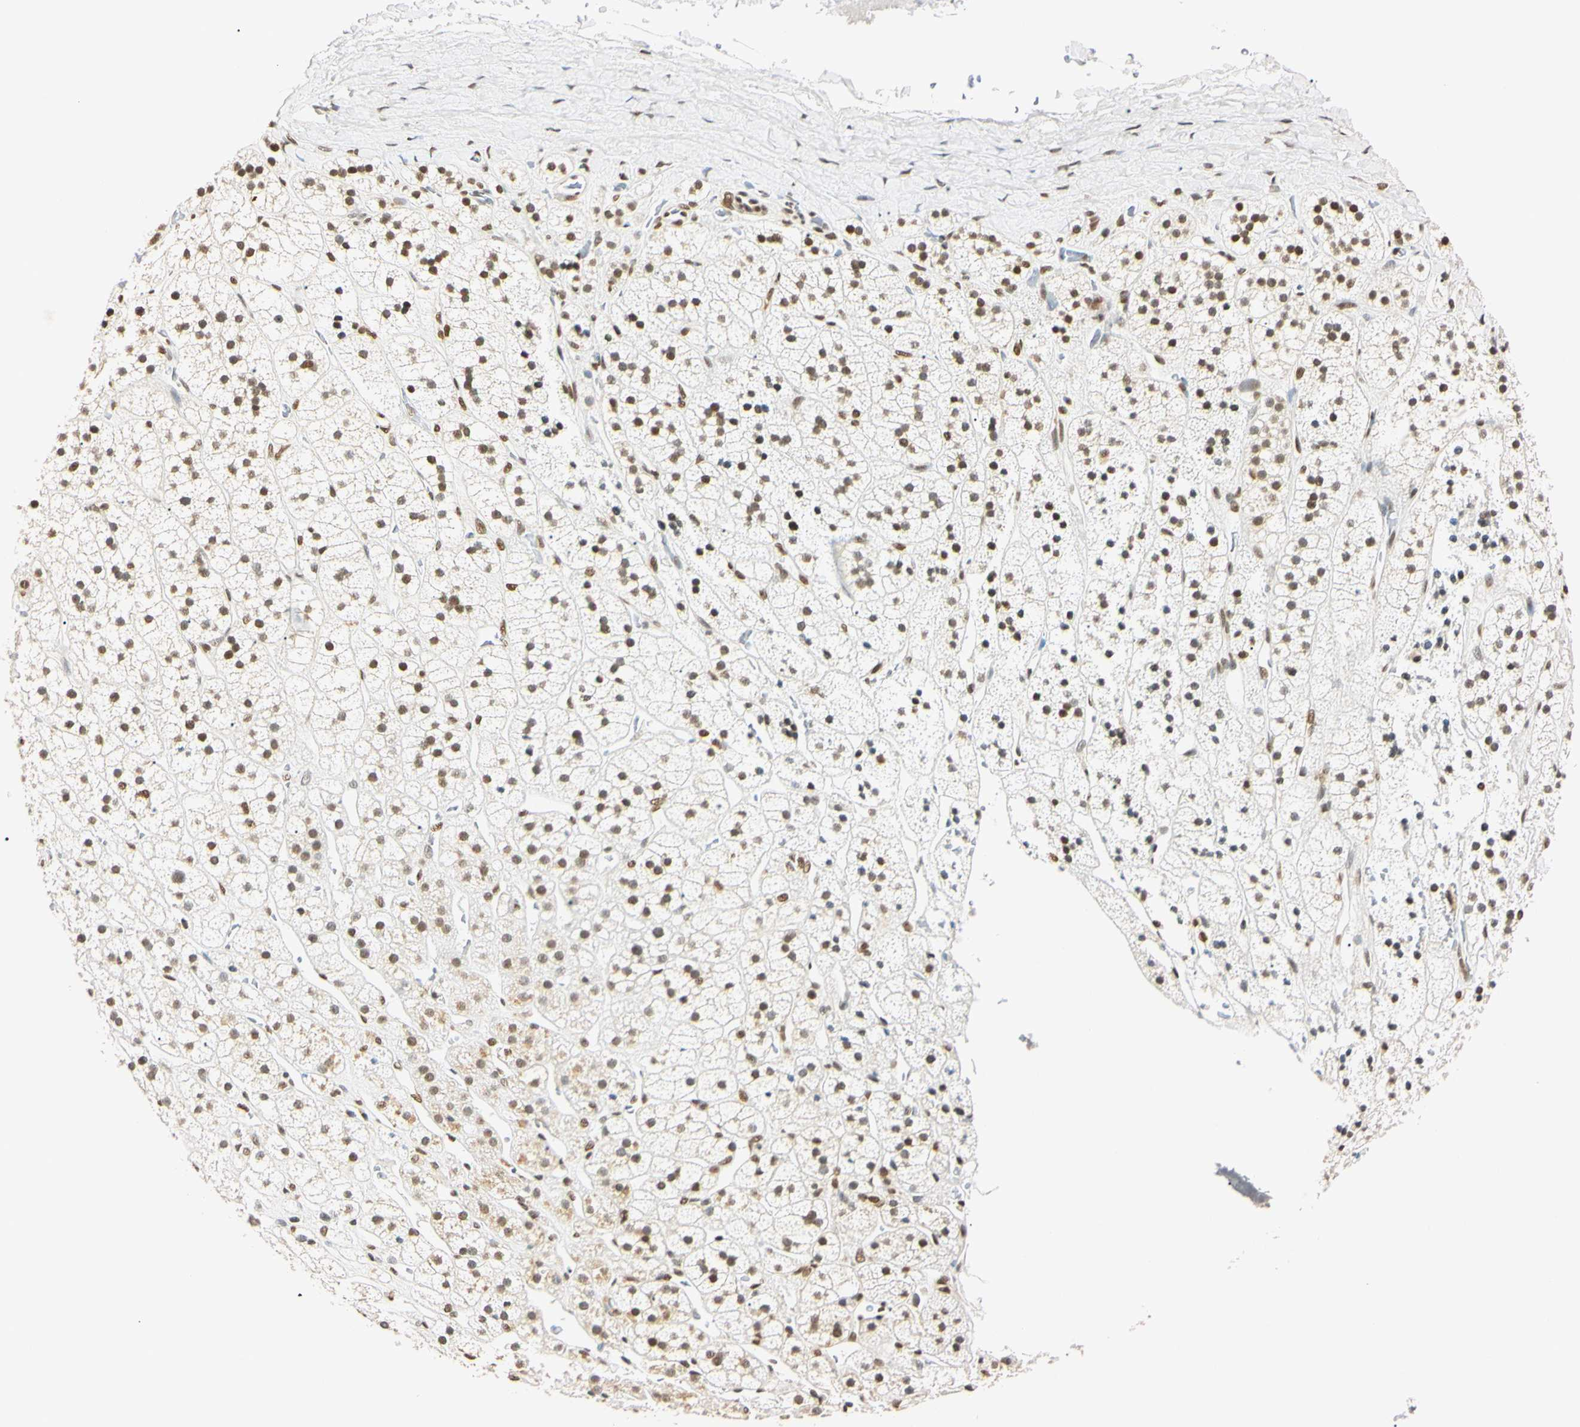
{"staining": {"intensity": "moderate", "quantity": ">75%", "location": "nuclear"}, "tissue": "adrenal gland", "cell_type": "Glandular cells", "image_type": "normal", "snomed": [{"axis": "morphology", "description": "Normal tissue, NOS"}, {"axis": "topography", "description": "Adrenal gland"}], "caption": "Protein staining of normal adrenal gland displays moderate nuclear expression in approximately >75% of glandular cells. (Stains: DAB (3,3'-diaminobenzidine) in brown, nuclei in blue, Microscopy: brightfield microscopy at high magnification).", "gene": "SMARCA5", "patient": {"sex": "male", "age": 56}}